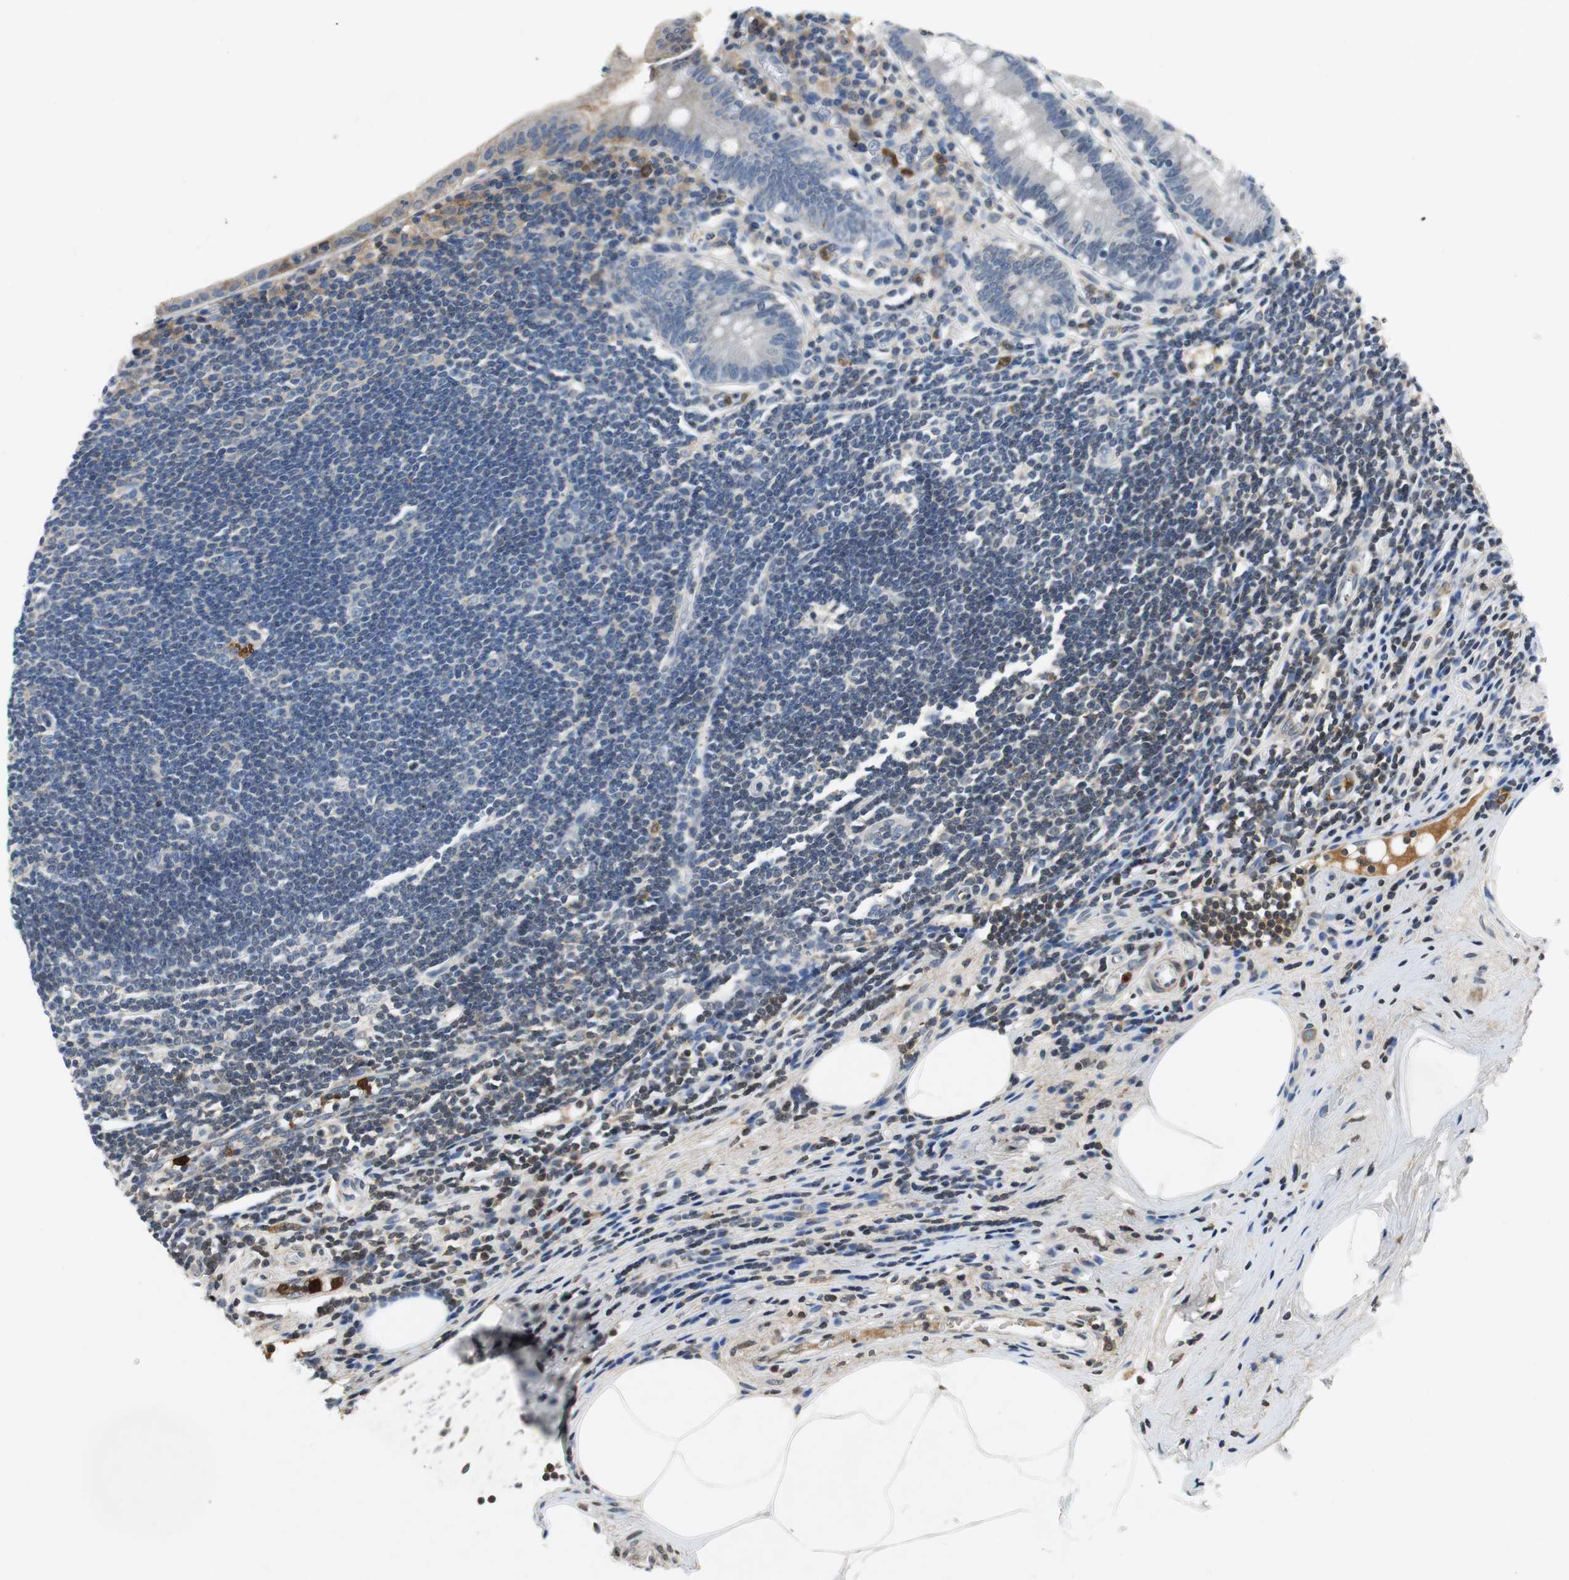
{"staining": {"intensity": "weak", "quantity": "<25%", "location": "cytoplasmic/membranous,nuclear"}, "tissue": "appendix", "cell_type": "Glandular cells", "image_type": "normal", "snomed": [{"axis": "morphology", "description": "Normal tissue, NOS"}, {"axis": "topography", "description": "Appendix"}], "caption": "Normal appendix was stained to show a protein in brown. There is no significant staining in glandular cells.", "gene": "ORM1", "patient": {"sex": "female", "age": 50}}